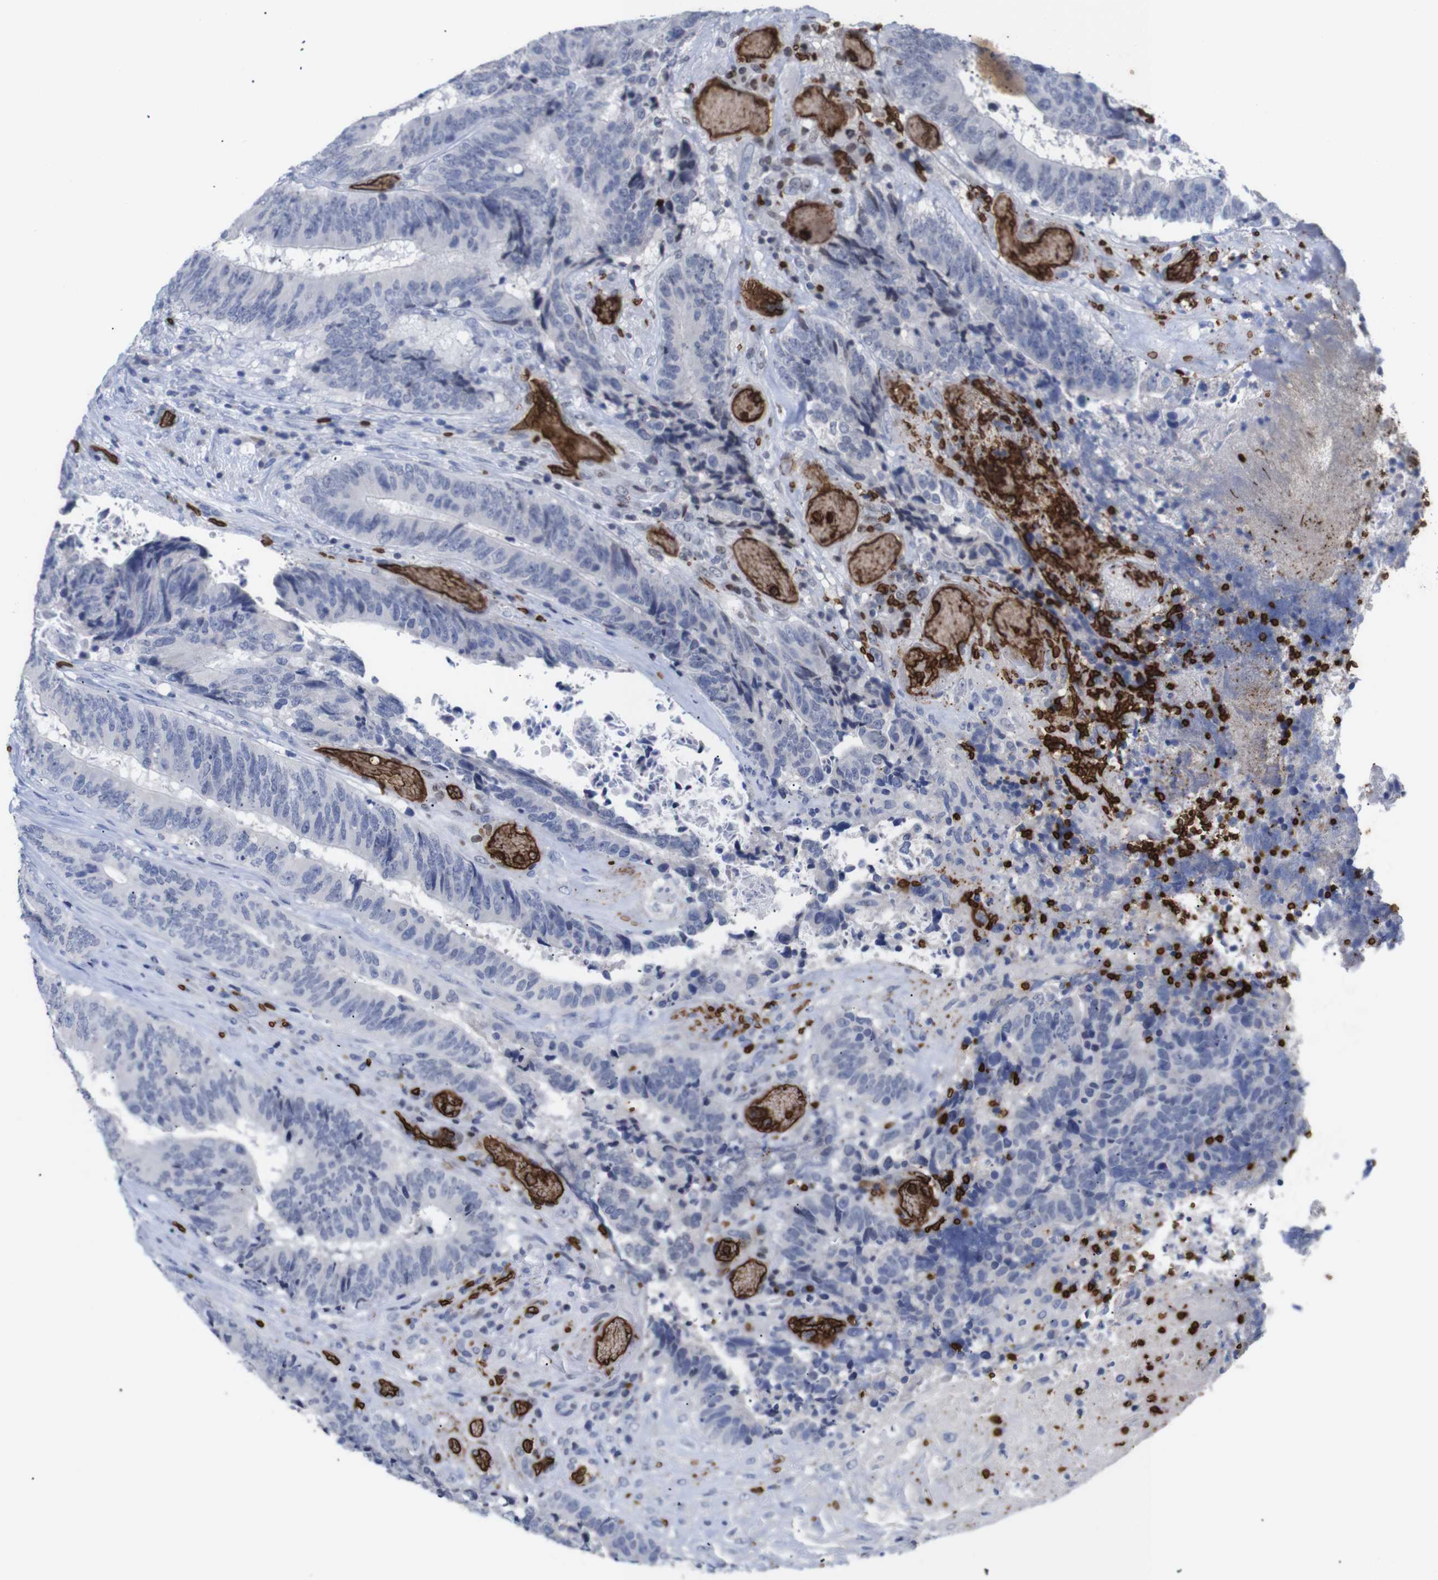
{"staining": {"intensity": "negative", "quantity": "none", "location": "none"}, "tissue": "colorectal cancer", "cell_type": "Tumor cells", "image_type": "cancer", "snomed": [{"axis": "morphology", "description": "Adenocarcinoma, NOS"}, {"axis": "topography", "description": "Rectum"}], "caption": "Adenocarcinoma (colorectal) was stained to show a protein in brown. There is no significant staining in tumor cells. (Stains: DAB IHC with hematoxylin counter stain, Microscopy: brightfield microscopy at high magnification).", "gene": "S1PR2", "patient": {"sex": "male", "age": 72}}